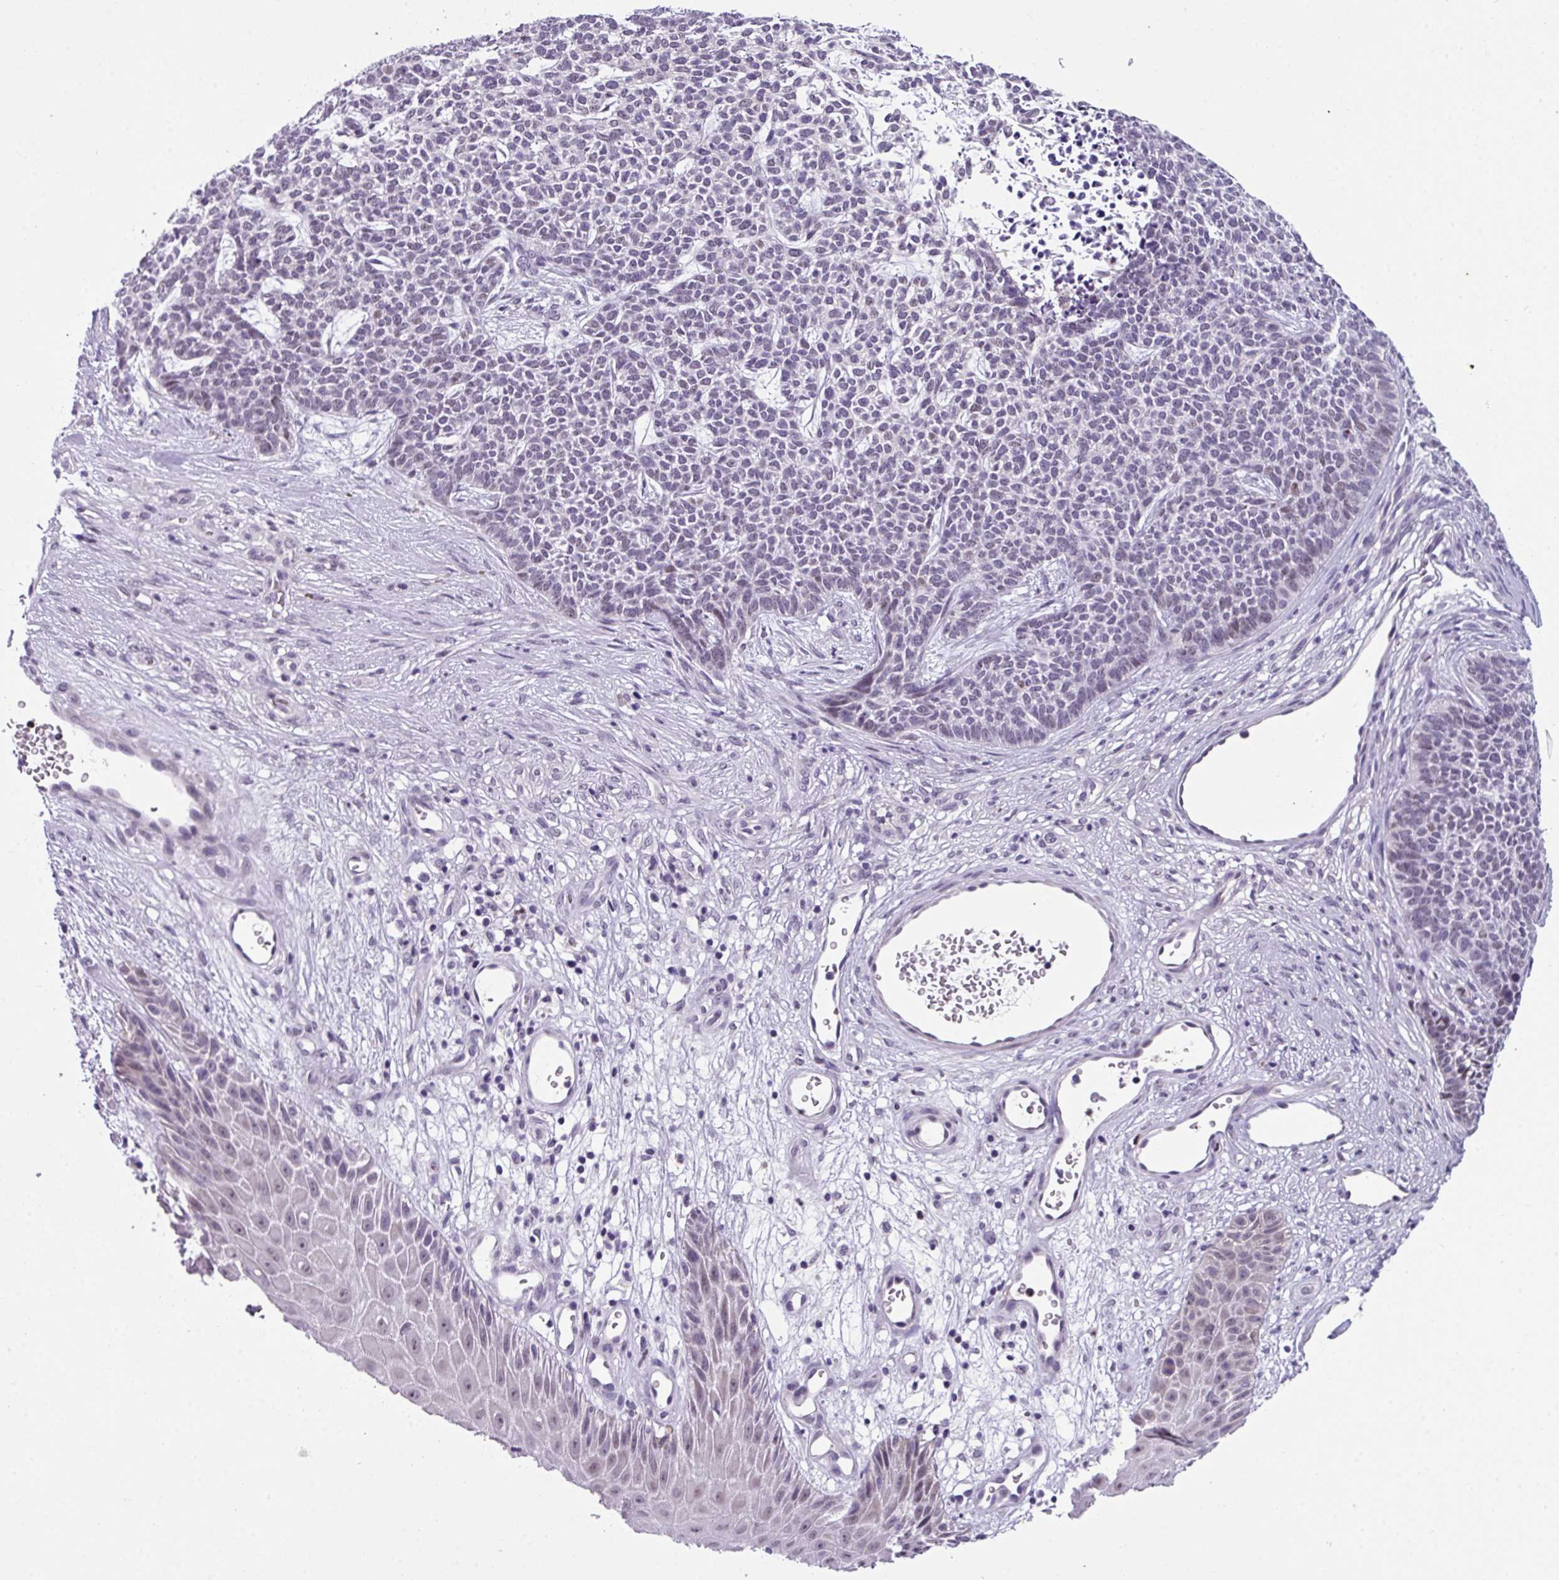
{"staining": {"intensity": "negative", "quantity": "none", "location": "none"}, "tissue": "skin cancer", "cell_type": "Tumor cells", "image_type": "cancer", "snomed": [{"axis": "morphology", "description": "Basal cell carcinoma"}, {"axis": "topography", "description": "Skin"}], "caption": "A high-resolution image shows IHC staining of skin cancer (basal cell carcinoma), which exhibits no significant expression in tumor cells.", "gene": "ZFP3", "patient": {"sex": "female", "age": 84}}